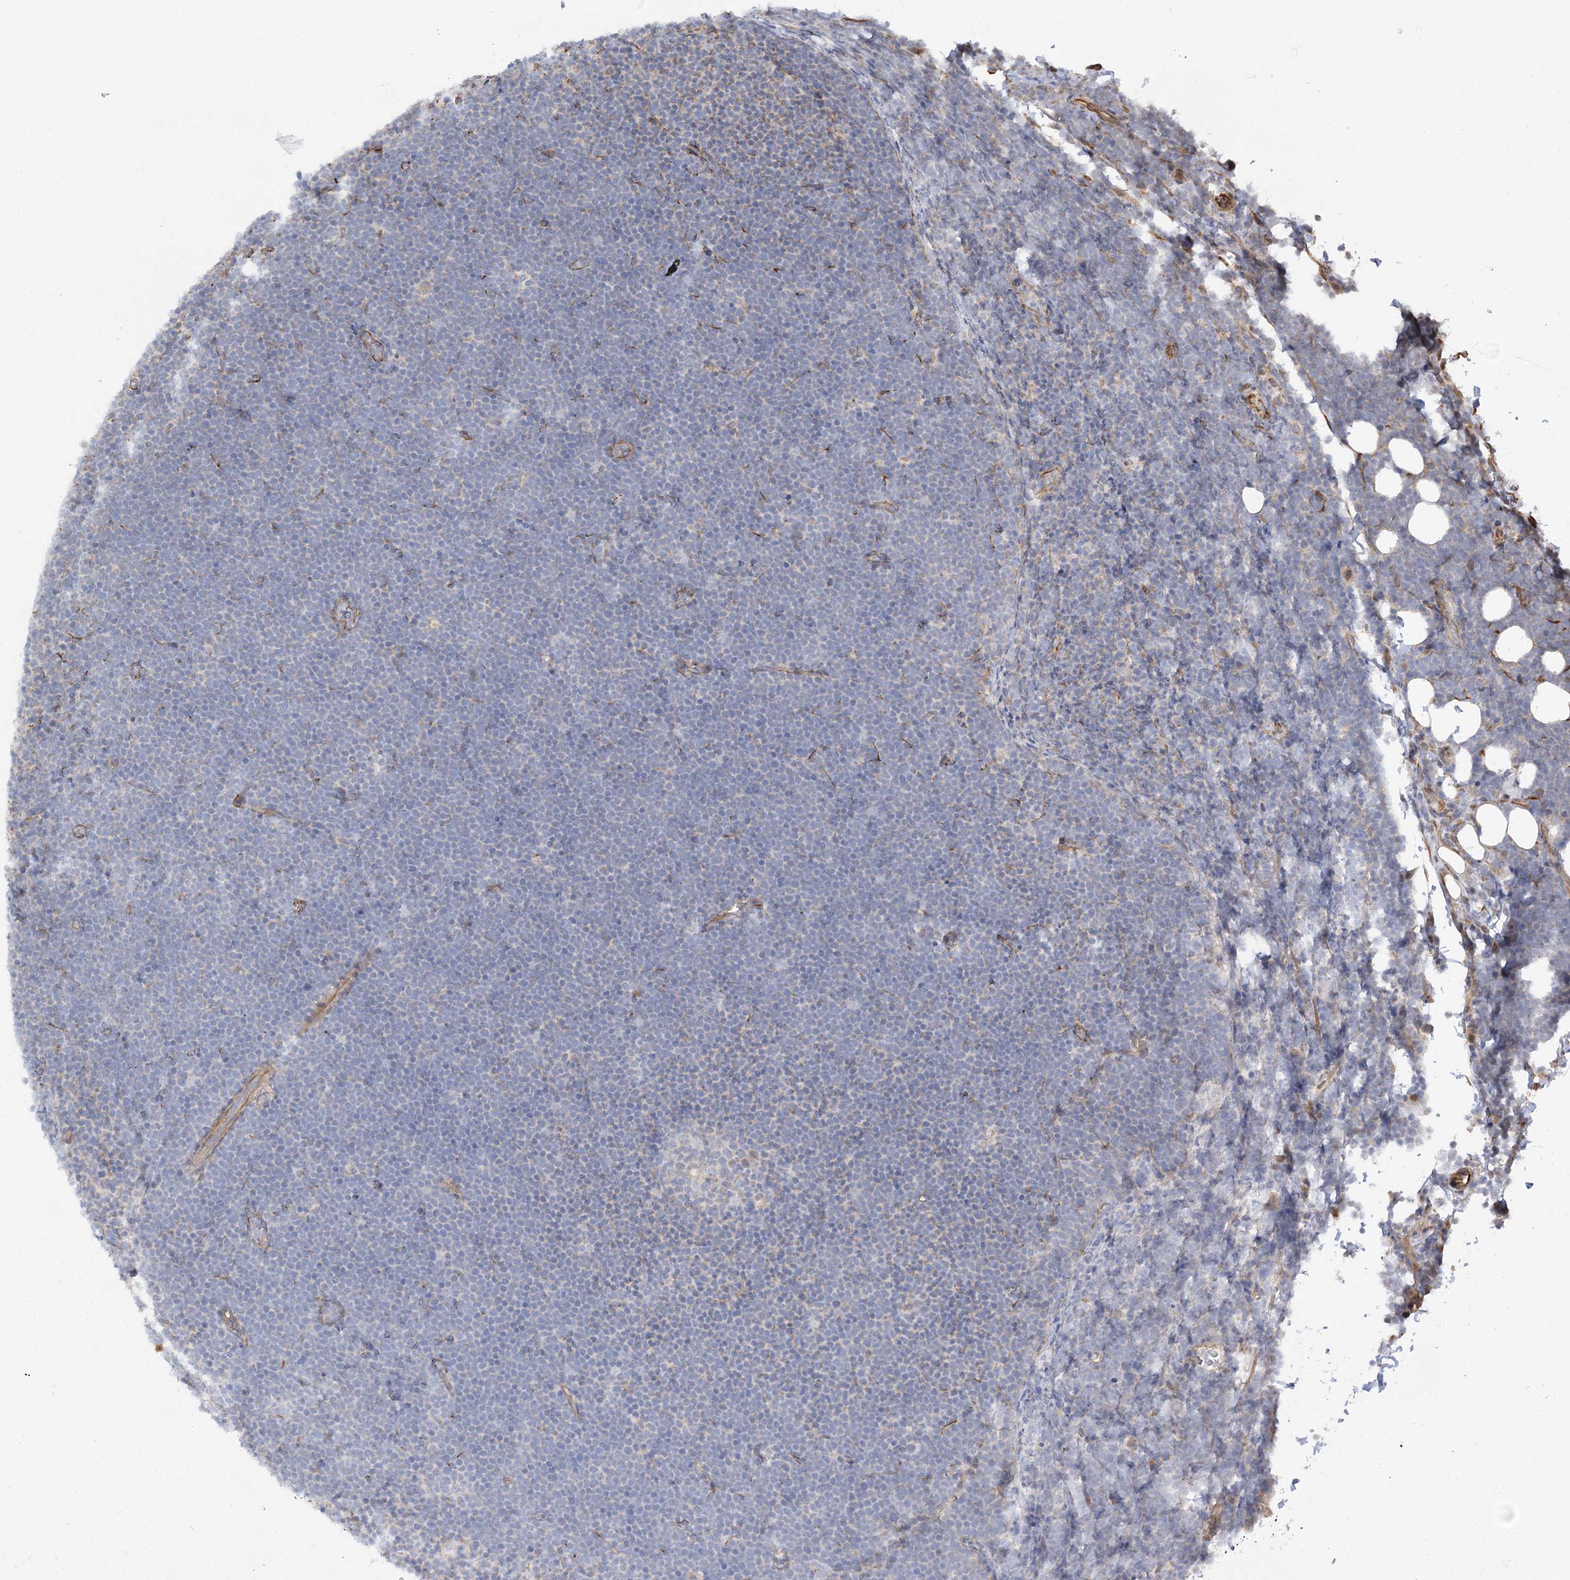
{"staining": {"intensity": "negative", "quantity": "none", "location": "none"}, "tissue": "lymphoma", "cell_type": "Tumor cells", "image_type": "cancer", "snomed": [{"axis": "morphology", "description": "Malignant lymphoma, non-Hodgkin's type, High grade"}, {"axis": "topography", "description": "Lymph node"}], "caption": "Protein analysis of lymphoma exhibits no significant staining in tumor cells. Brightfield microscopy of immunohistochemistry (IHC) stained with DAB (brown) and hematoxylin (blue), captured at high magnification.", "gene": "KIAA0825", "patient": {"sex": "male", "age": 13}}